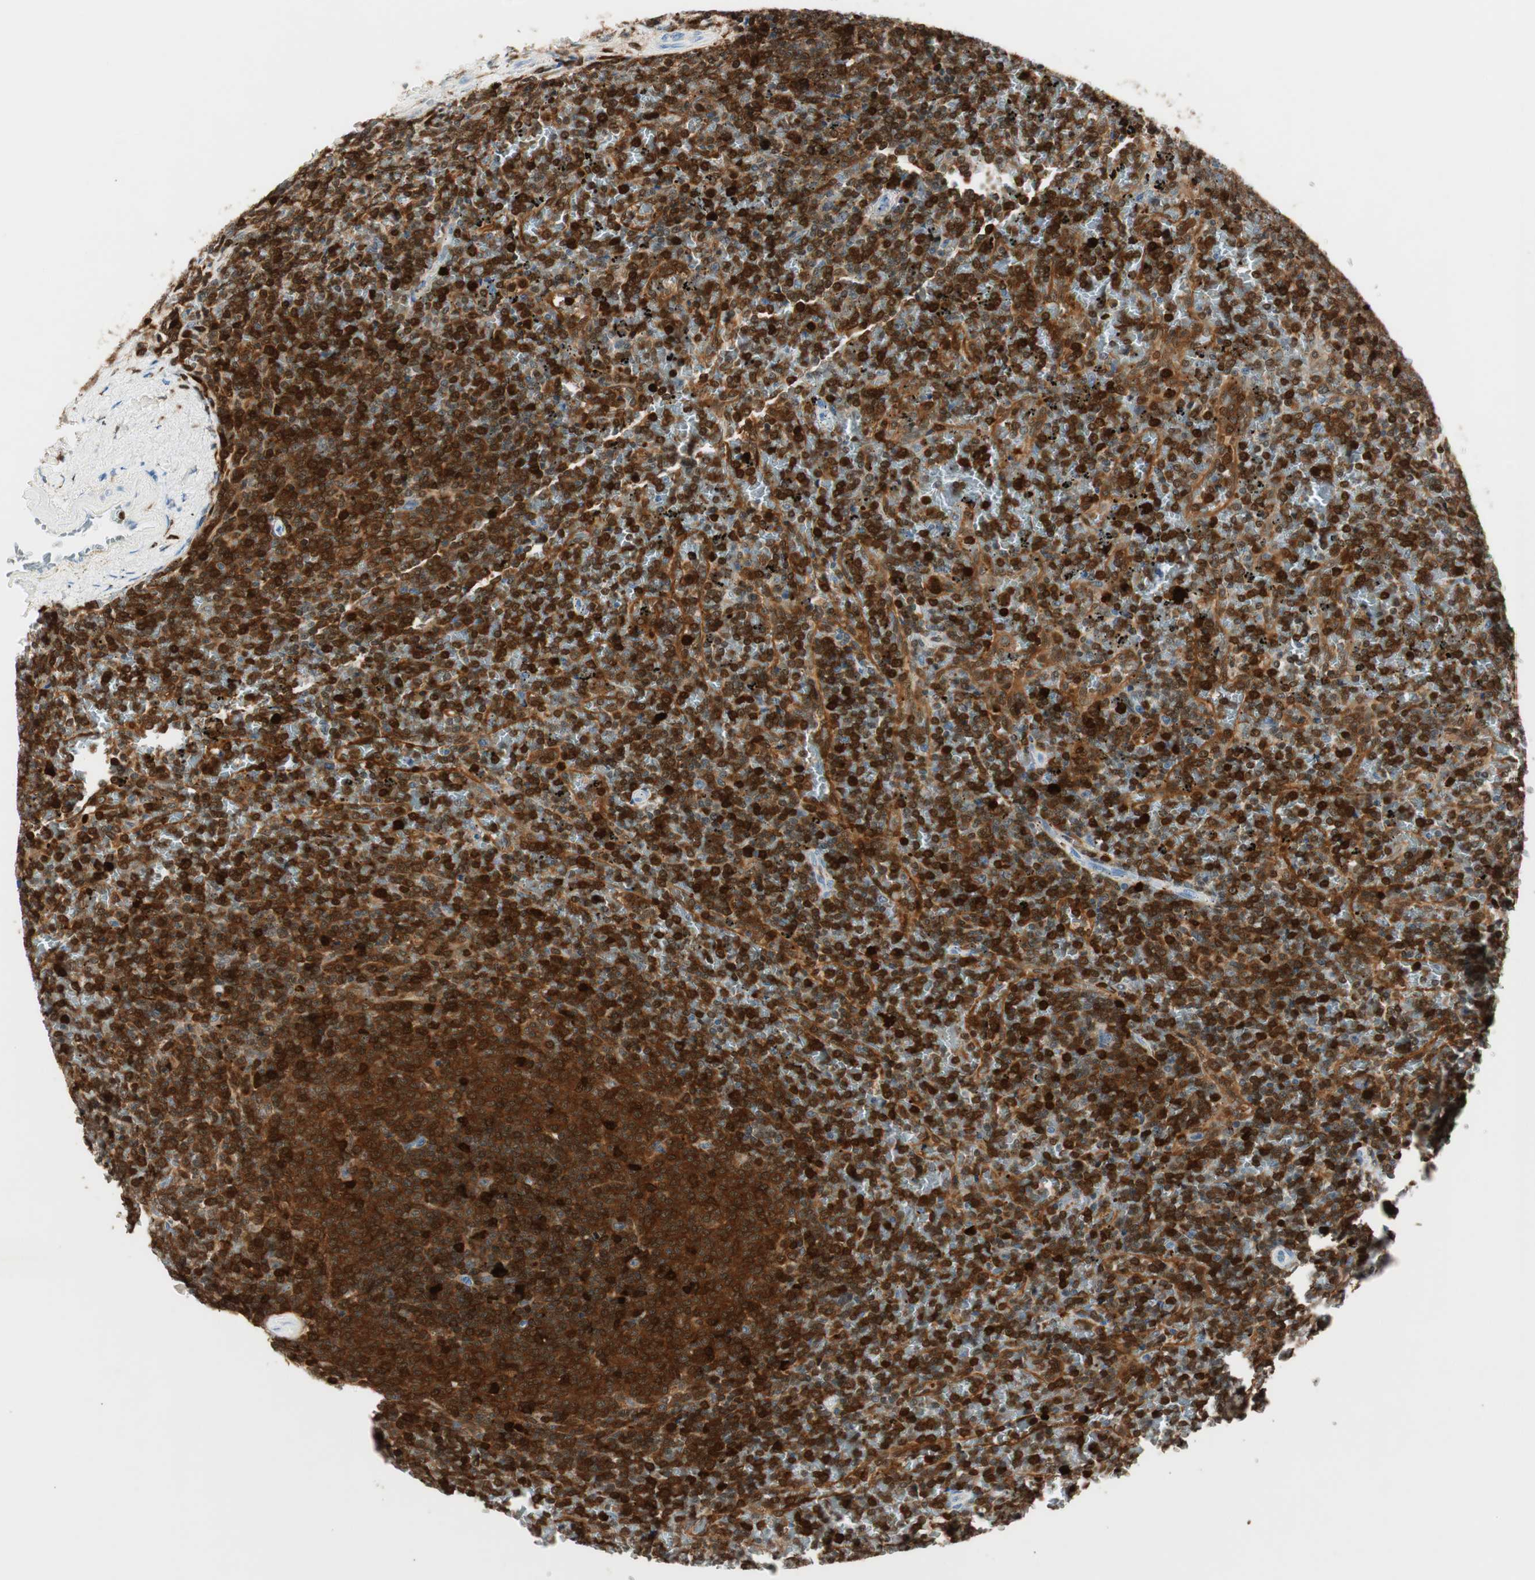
{"staining": {"intensity": "strong", "quantity": ">75%", "location": "cytoplasmic/membranous,nuclear"}, "tissue": "lymphoma", "cell_type": "Tumor cells", "image_type": "cancer", "snomed": [{"axis": "morphology", "description": "Malignant lymphoma, non-Hodgkin's type, Low grade"}, {"axis": "topography", "description": "Spleen"}], "caption": "Protein staining of lymphoma tissue demonstrates strong cytoplasmic/membranous and nuclear positivity in approximately >75% of tumor cells.", "gene": "COTL1", "patient": {"sex": "female", "age": 77}}